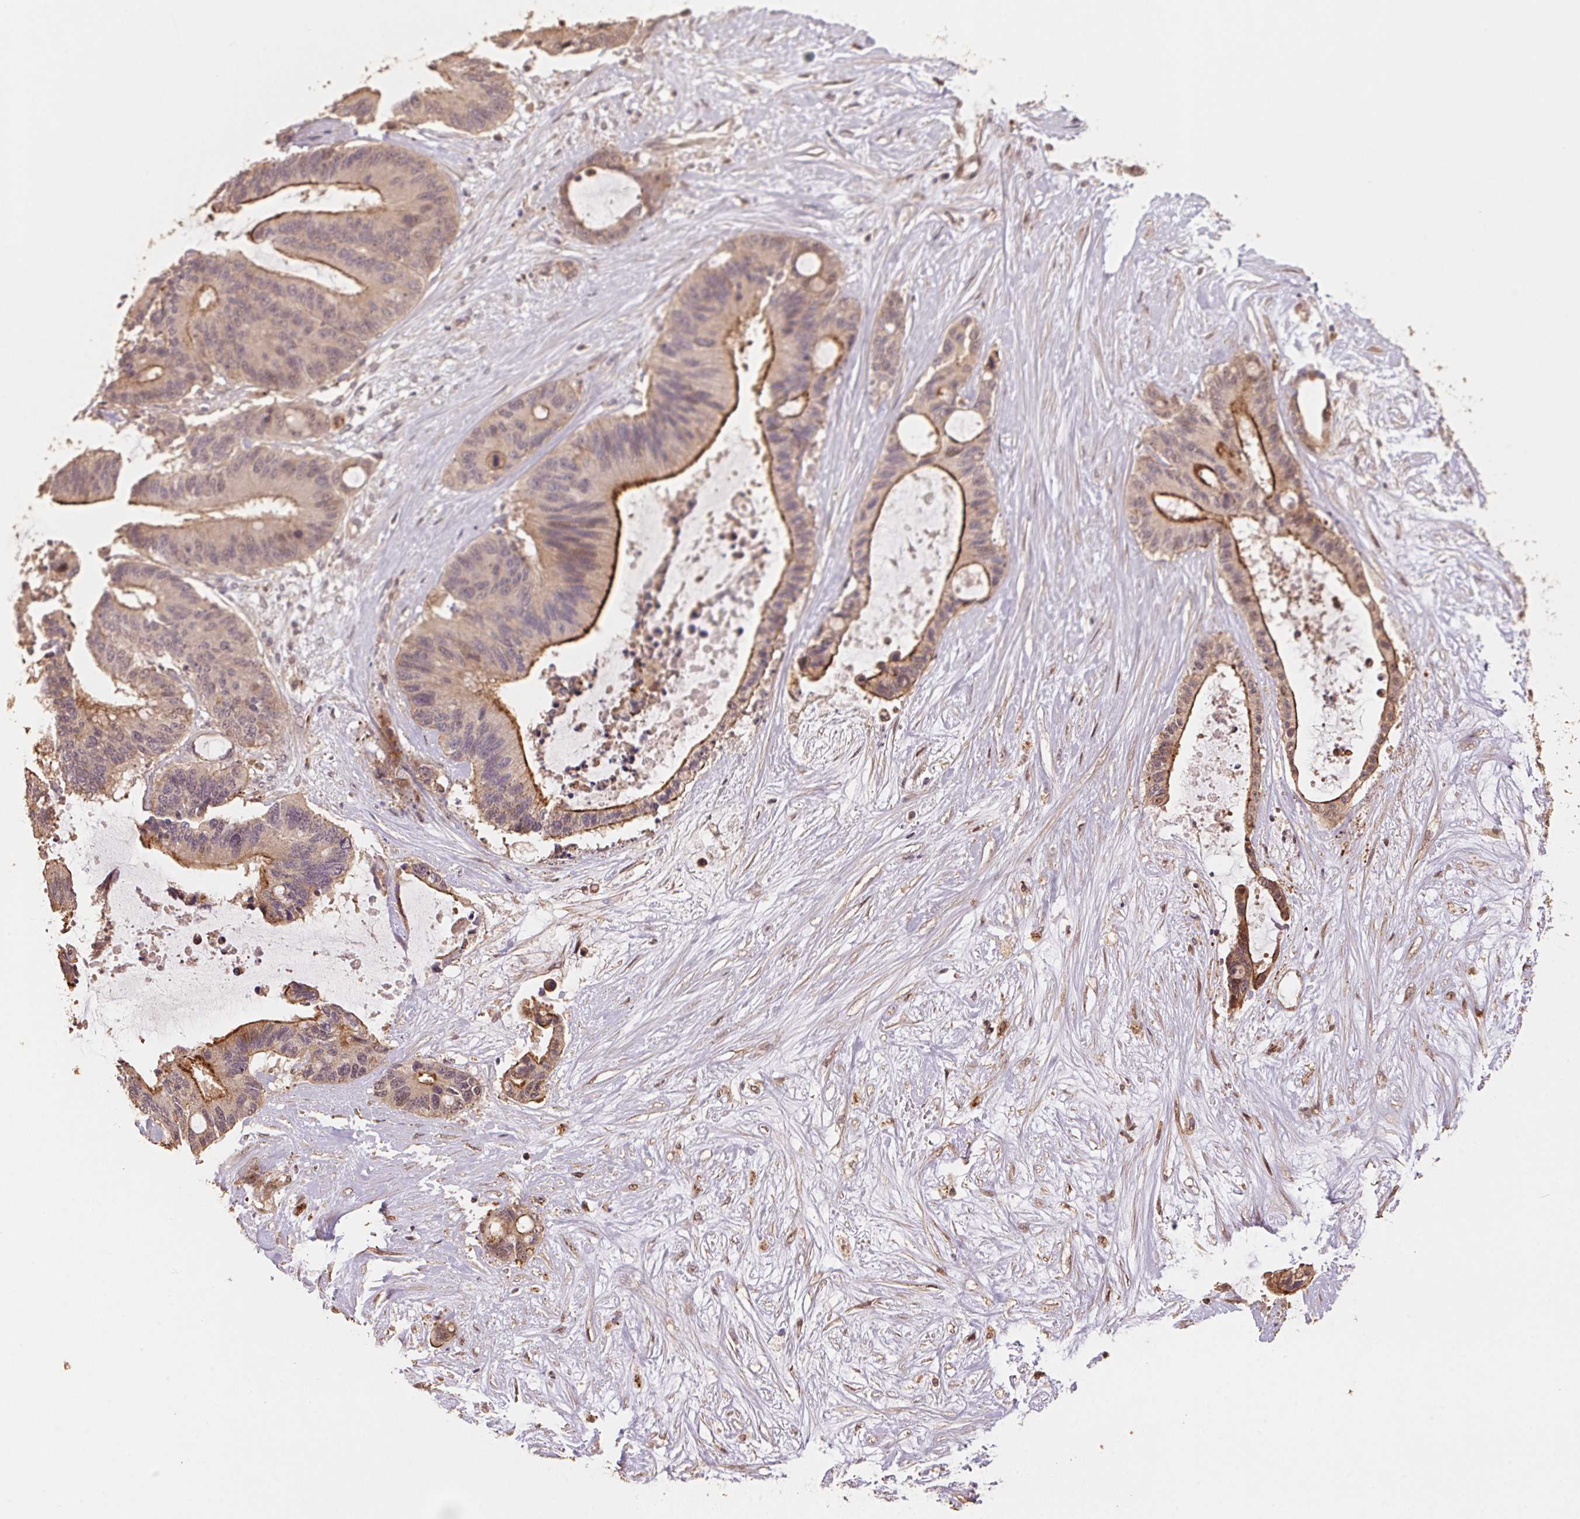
{"staining": {"intensity": "moderate", "quantity": "25%-75%", "location": "cytoplasmic/membranous"}, "tissue": "liver cancer", "cell_type": "Tumor cells", "image_type": "cancer", "snomed": [{"axis": "morphology", "description": "Normal tissue, NOS"}, {"axis": "morphology", "description": "Cholangiocarcinoma"}, {"axis": "topography", "description": "Liver"}, {"axis": "topography", "description": "Peripheral nerve tissue"}], "caption": "Cholangiocarcinoma (liver) stained with DAB IHC shows medium levels of moderate cytoplasmic/membranous staining in approximately 25%-75% of tumor cells. The staining was performed using DAB to visualize the protein expression in brown, while the nuclei were stained in blue with hematoxylin (Magnification: 20x).", "gene": "TMEM222", "patient": {"sex": "female", "age": 73}}